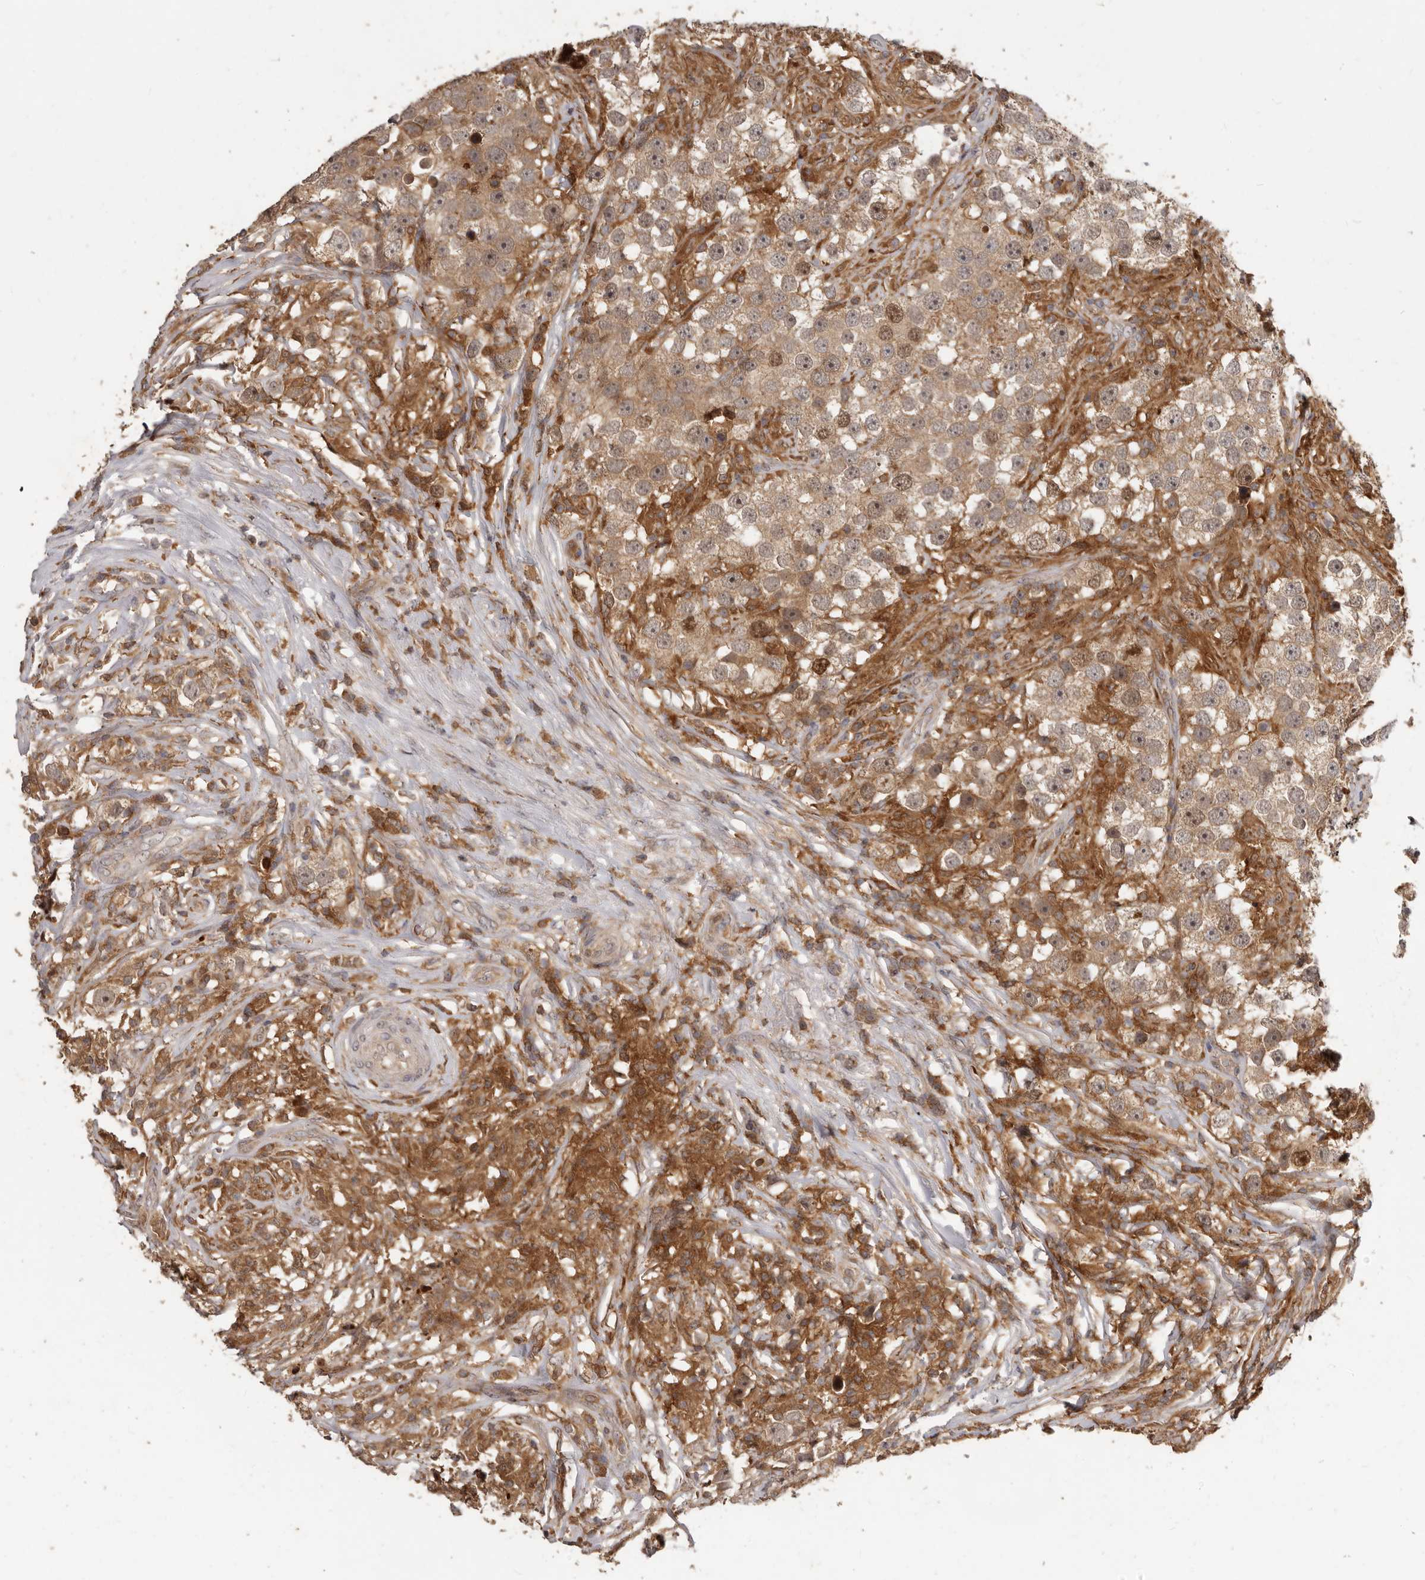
{"staining": {"intensity": "moderate", "quantity": "<25%", "location": "nuclear"}, "tissue": "testis cancer", "cell_type": "Tumor cells", "image_type": "cancer", "snomed": [{"axis": "morphology", "description": "Seminoma, NOS"}, {"axis": "topography", "description": "Testis"}], "caption": "Immunohistochemistry (DAB (3,3'-diaminobenzidine)) staining of testis cancer (seminoma) exhibits moderate nuclear protein positivity in about <25% of tumor cells.", "gene": "RNF187", "patient": {"sex": "male", "age": 49}}